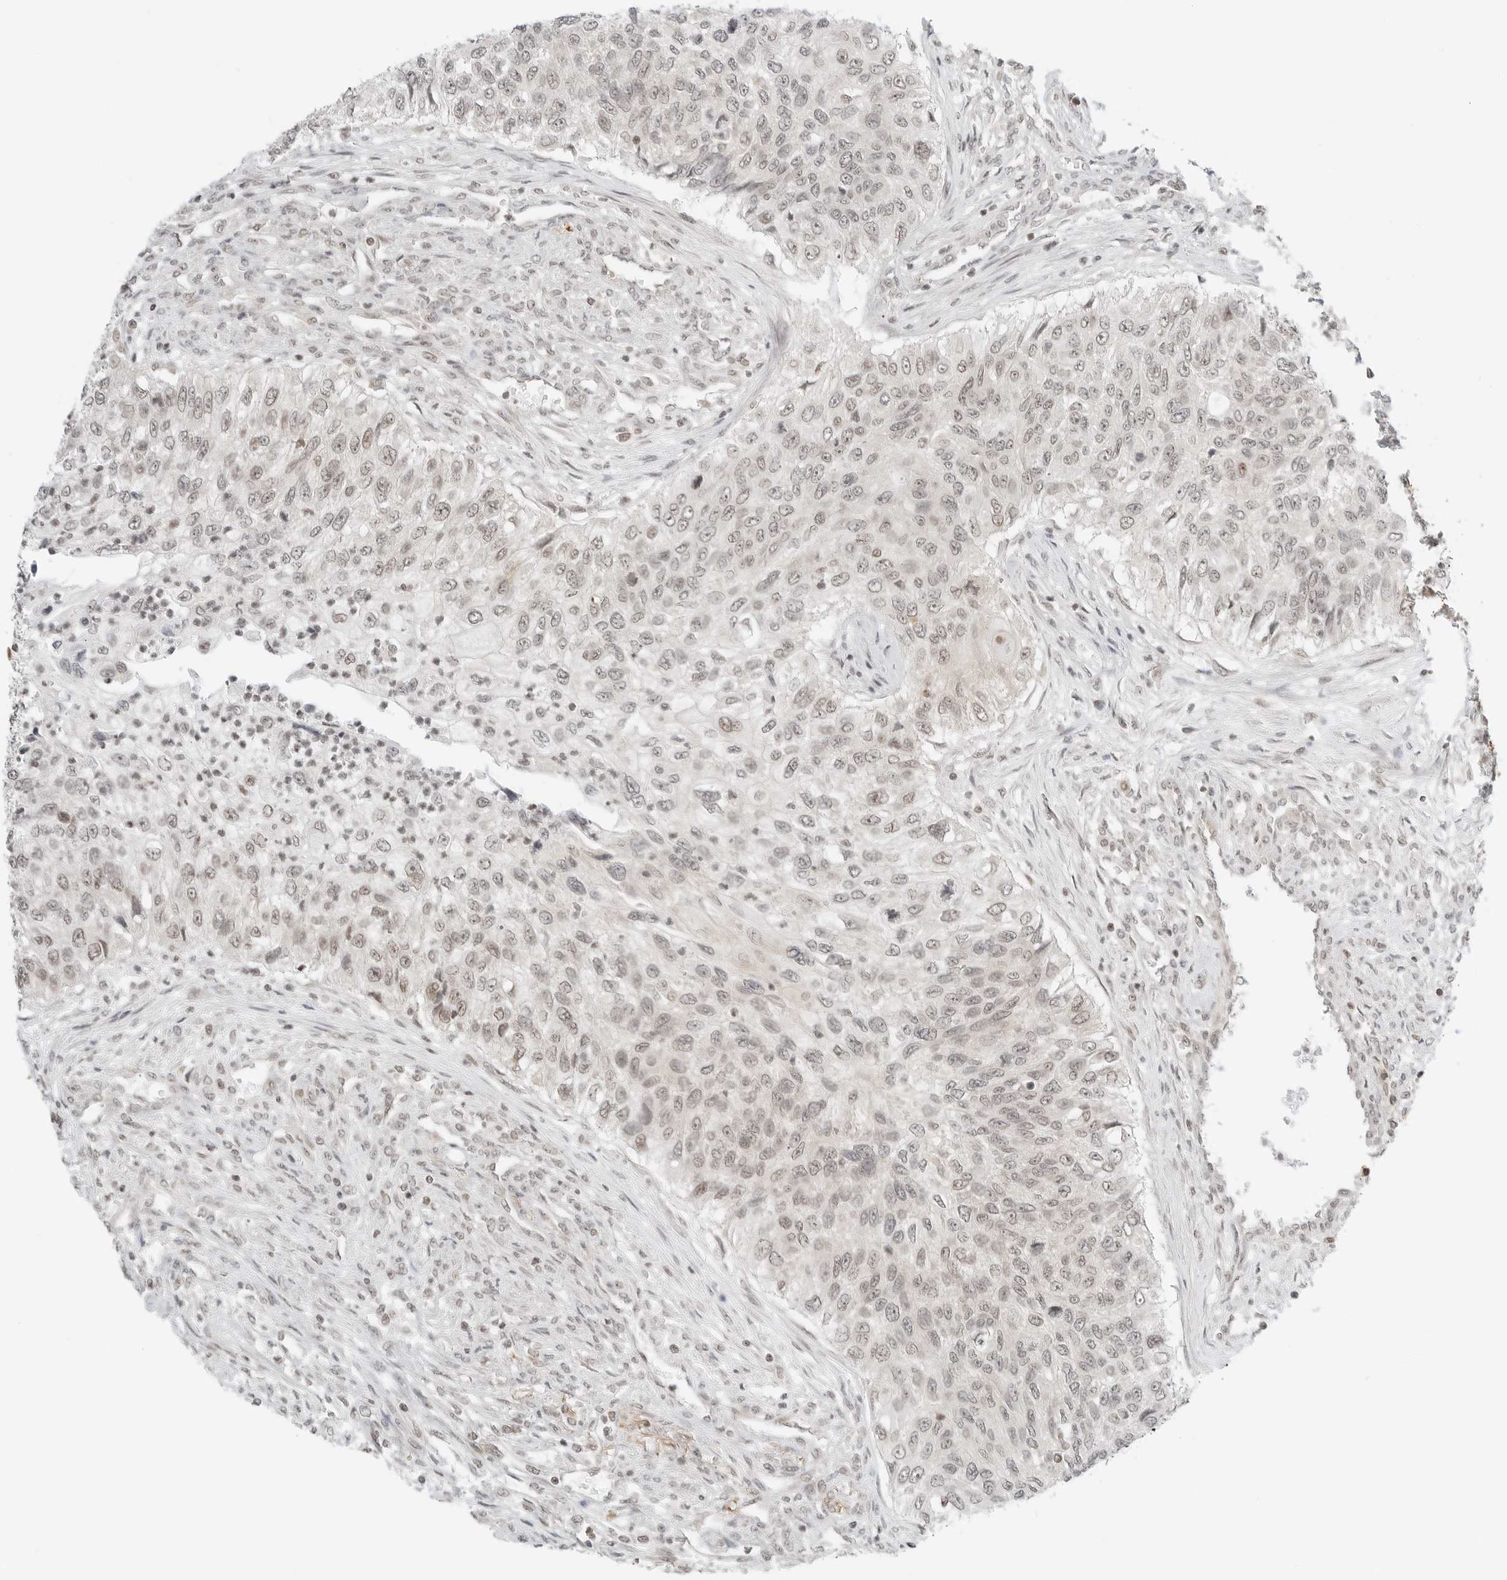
{"staining": {"intensity": "weak", "quantity": "25%-75%", "location": "nuclear"}, "tissue": "urothelial cancer", "cell_type": "Tumor cells", "image_type": "cancer", "snomed": [{"axis": "morphology", "description": "Urothelial carcinoma, High grade"}, {"axis": "topography", "description": "Urinary bladder"}], "caption": "Human urothelial cancer stained for a protein (brown) demonstrates weak nuclear positive expression in approximately 25%-75% of tumor cells.", "gene": "CRTC2", "patient": {"sex": "female", "age": 60}}